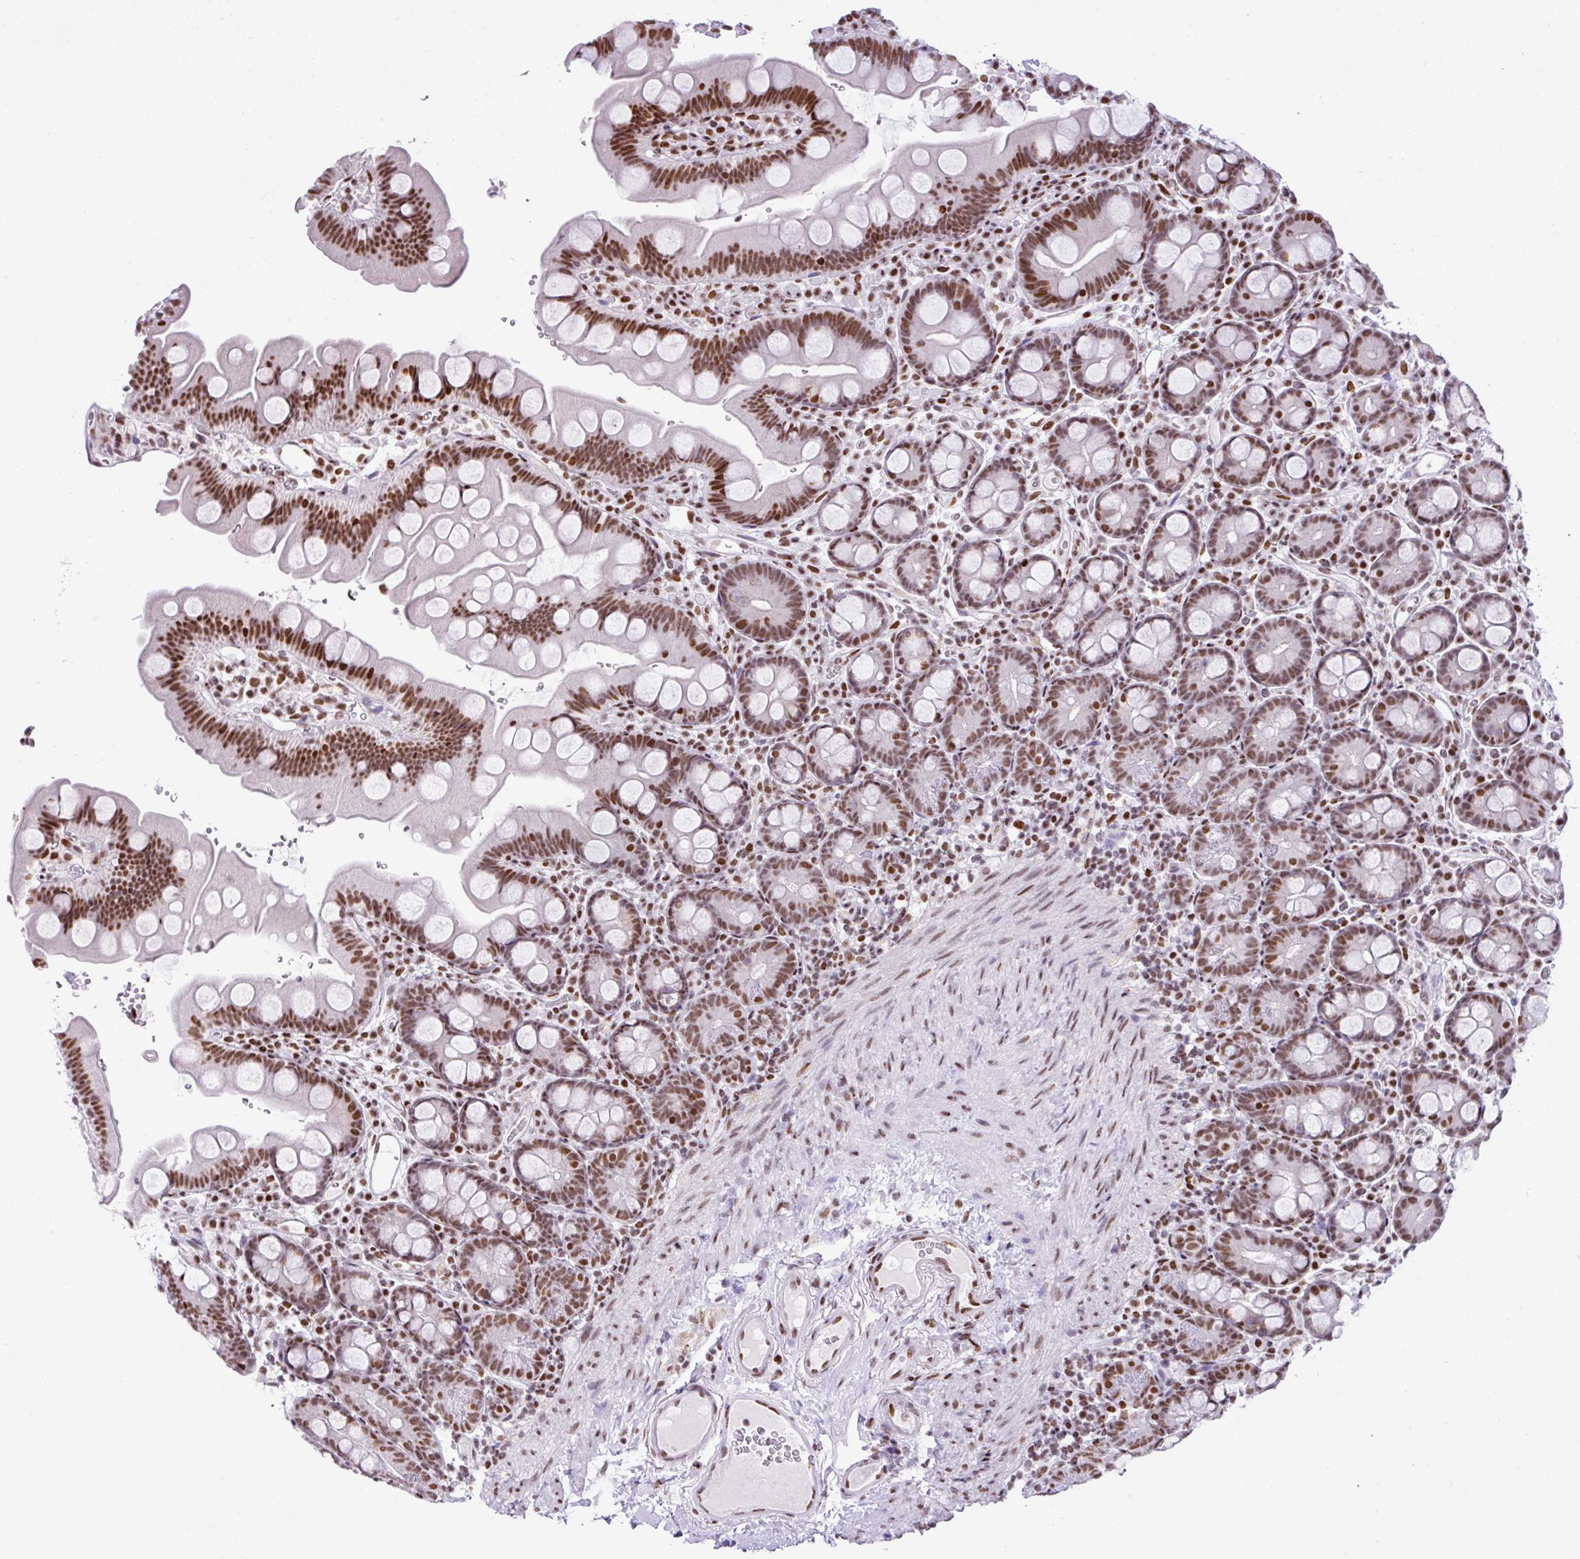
{"staining": {"intensity": "moderate", "quantity": ">75%", "location": "nuclear"}, "tissue": "small intestine", "cell_type": "Glandular cells", "image_type": "normal", "snomed": [{"axis": "morphology", "description": "Normal tissue, NOS"}, {"axis": "topography", "description": "Small intestine"}], "caption": "Approximately >75% of glandular cells in benign human small intestine show moderate nuclear protein staining as visualized by brown immunohistochemical staining.", "gene": "RARG", "patient": {"sex": "female", "age": 68}}